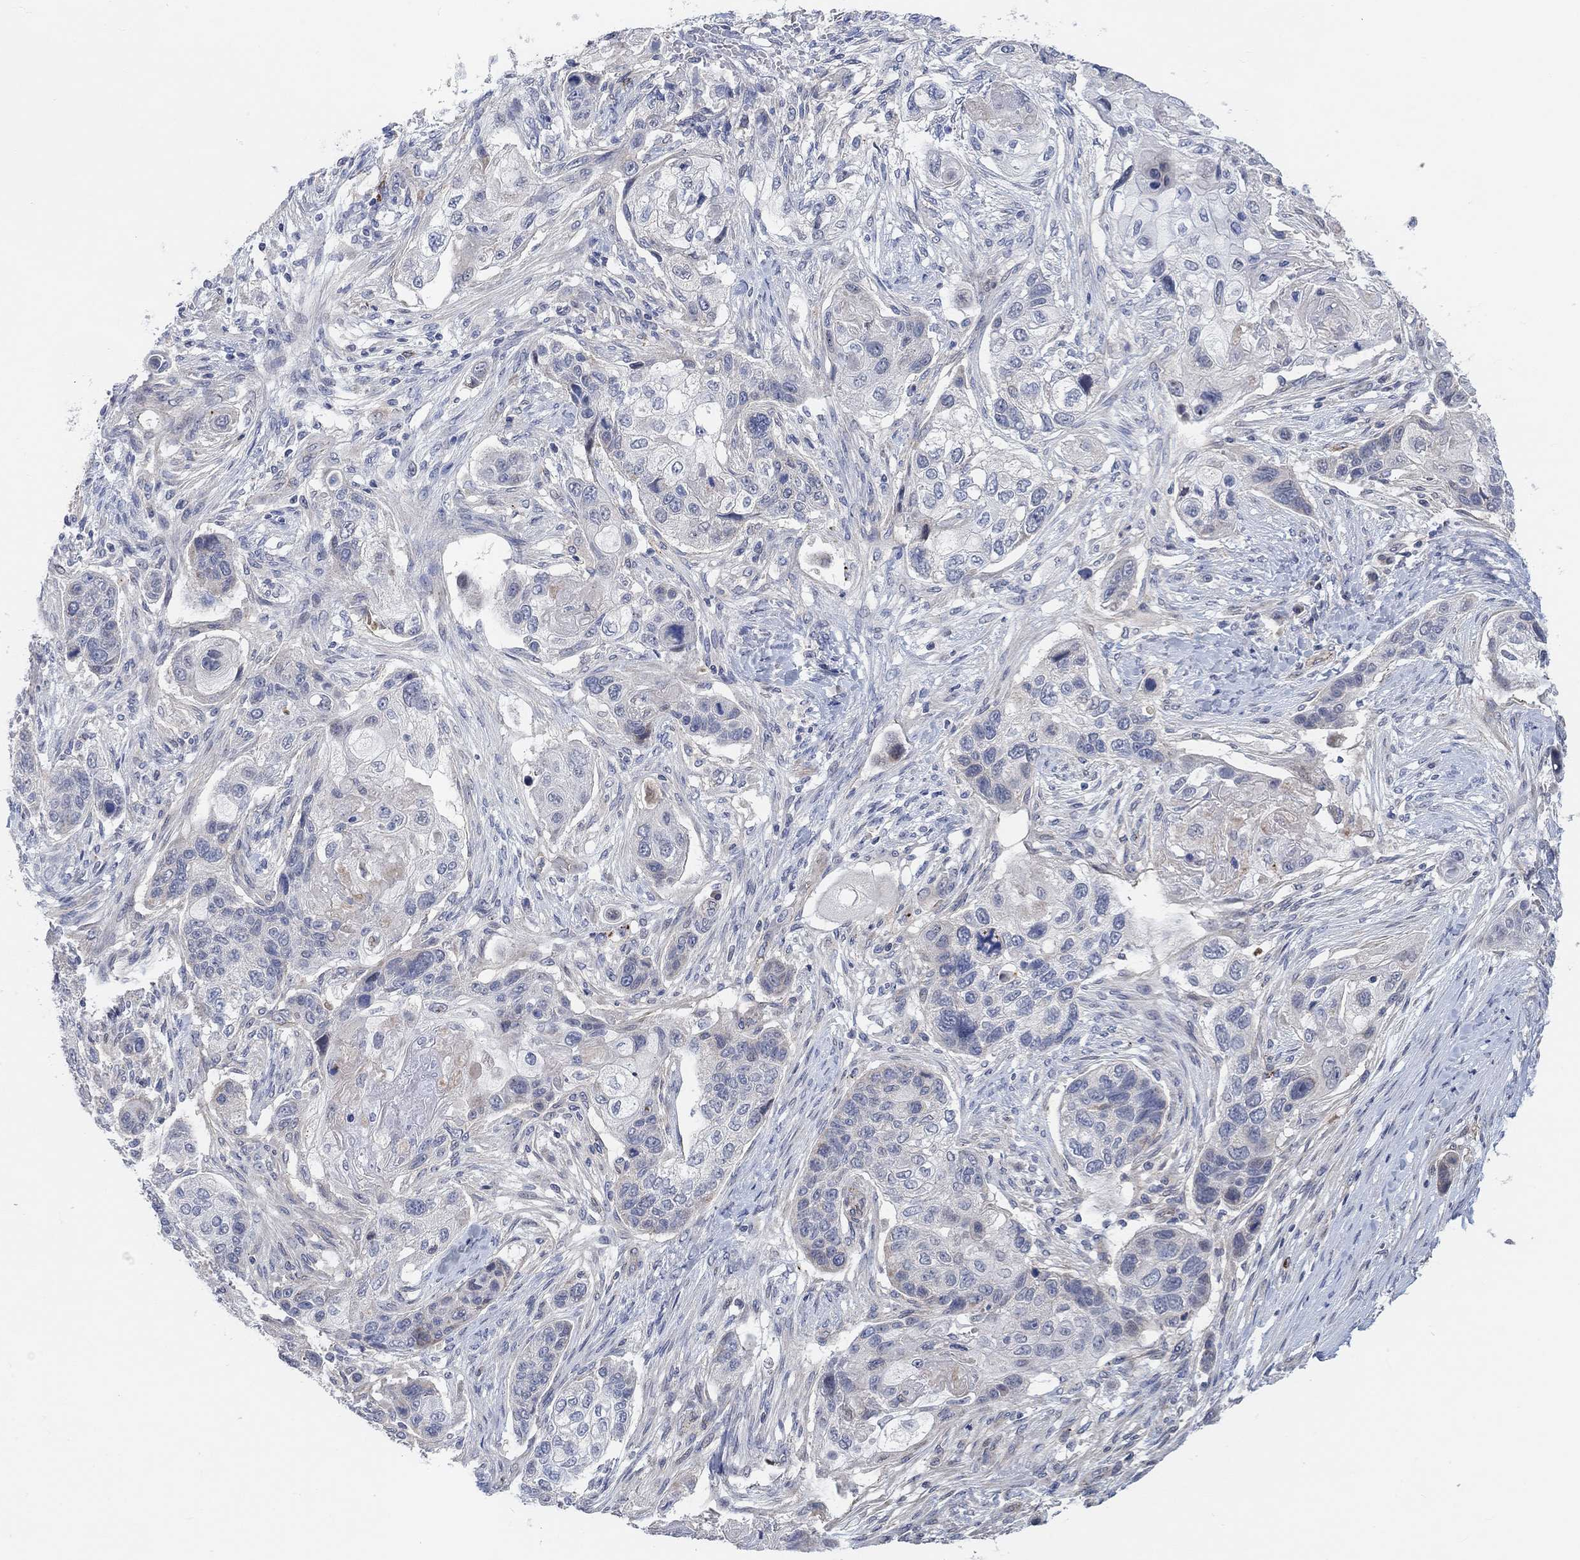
{"staining": {"intensity": "negative", "quantity": "none", "location": "none"}, "tissue": "lung cancer", "cell_type": "Tumor cells", "image_type": "cancer", "snomed": [{"axis": "morphology", "description": "Normal tissue, NOS"}, {"axis": "morphology", "description": "Squamous cell carcinoma, NOS"}, {"axis": "topography", "description": "Bronchus"}, {"axis": "topography", "description": "Lung"}], "caption": "Tumor cells show no significant expression in lung cancer (squamous cell carcinoma).", "gene": "HCRTR1", "patient": {"sex": "male", "age": 69}}